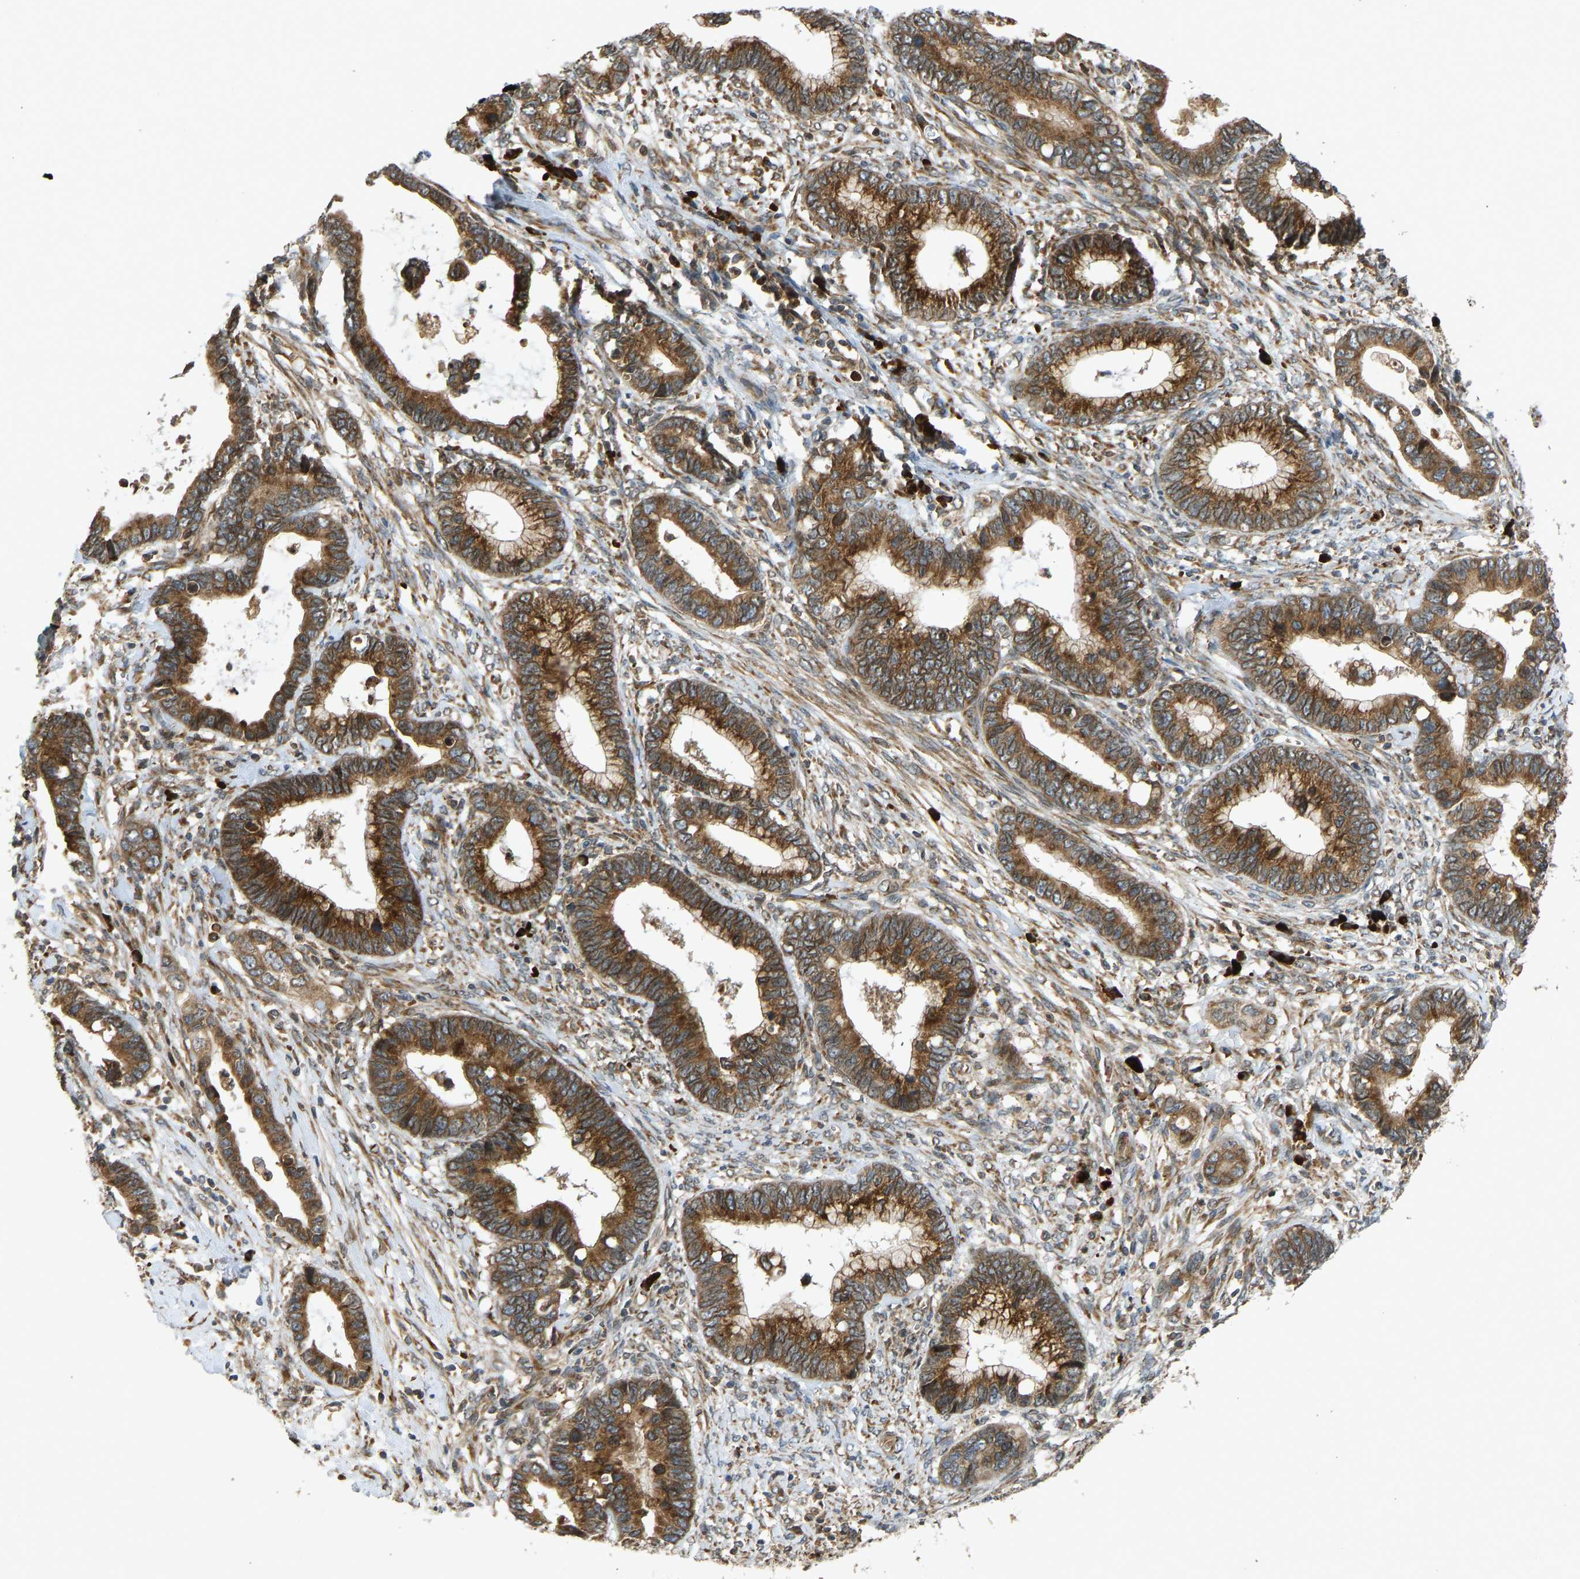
{"staining": {"intensity": "strong", "quantity": ">75%", "location": "cytoplasmic/membranous"}, "tissue": "cervical cancer", "cell_type": "Tumor cells", "image_type": "cancer", "snomed": [{"axis": "morphology", "description": "Adenocarcinoma, NOS"}, {"axis": "topography", "description": "Cervix"}], "caption": "Immunohistochemical staining of human cervical cancer (adenocarcinoma) shows high levels of strong cytoplasmic/membranous positivity in approximately >75% of tumor cells.", "gene": "RPN2", "patient": {"sex": "female", "age": 44}}